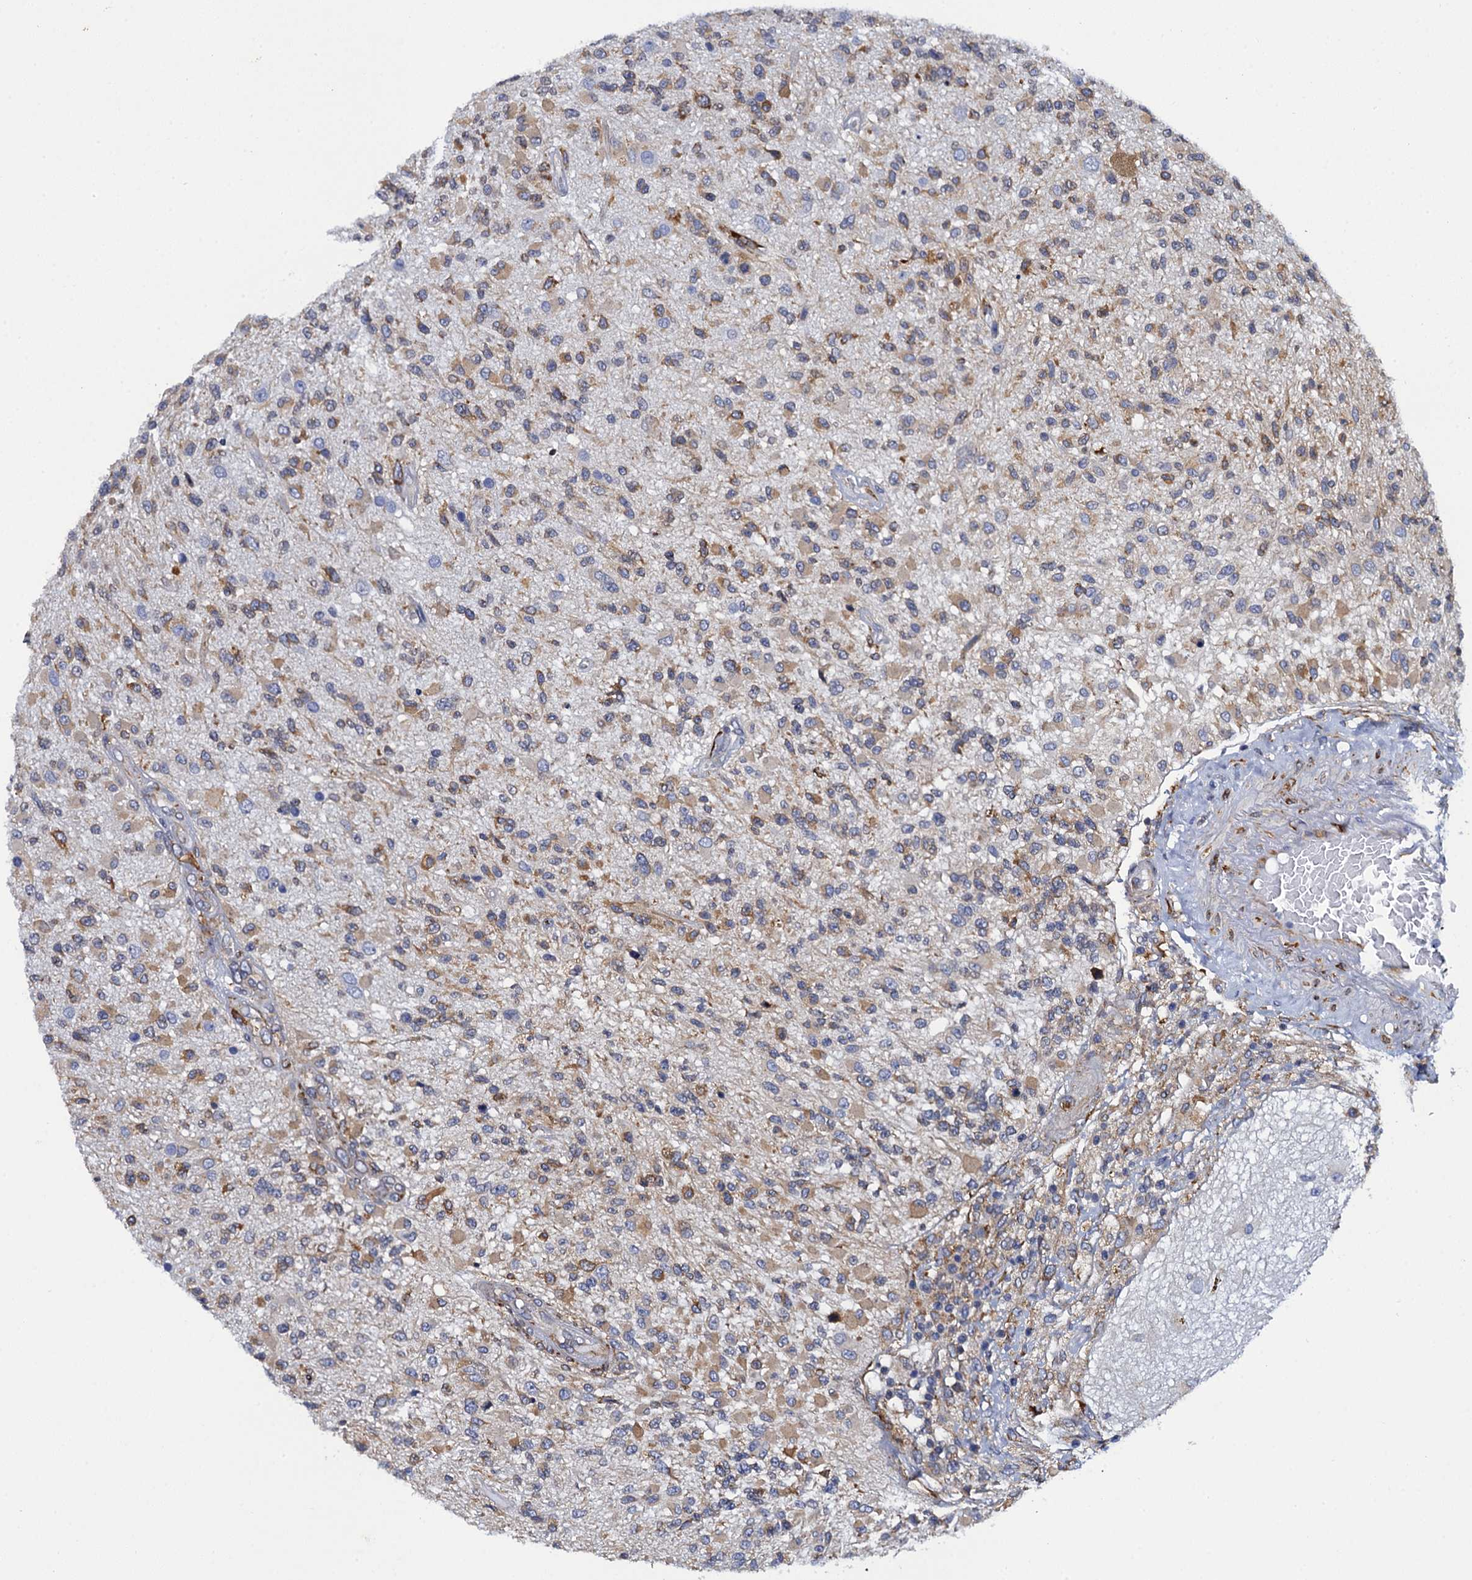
{"staining": {"intensity": "moderate", "quantity": "25%-75%", "location": "cytoplasmic/membranous"}, "tissue": "glioma", "cell_type": "Tumor cells", "image_type": "cancer", "snomed": [{"axis": "morphology", "description": "Glioma, malignant, High grade"}, {"axis": "morphology", "description": "Glioblastoma, NOS"}, {"axis": "topography", "description": "Brain"}], "caption": "Brown immunohistochemical staining in glioblastoma shows moderate cytoplasmic/membranous expression in about 25%-75% of tumor cells.", "gene": "POGLUT3", "patient": {"sex": "male", "age": 60}}